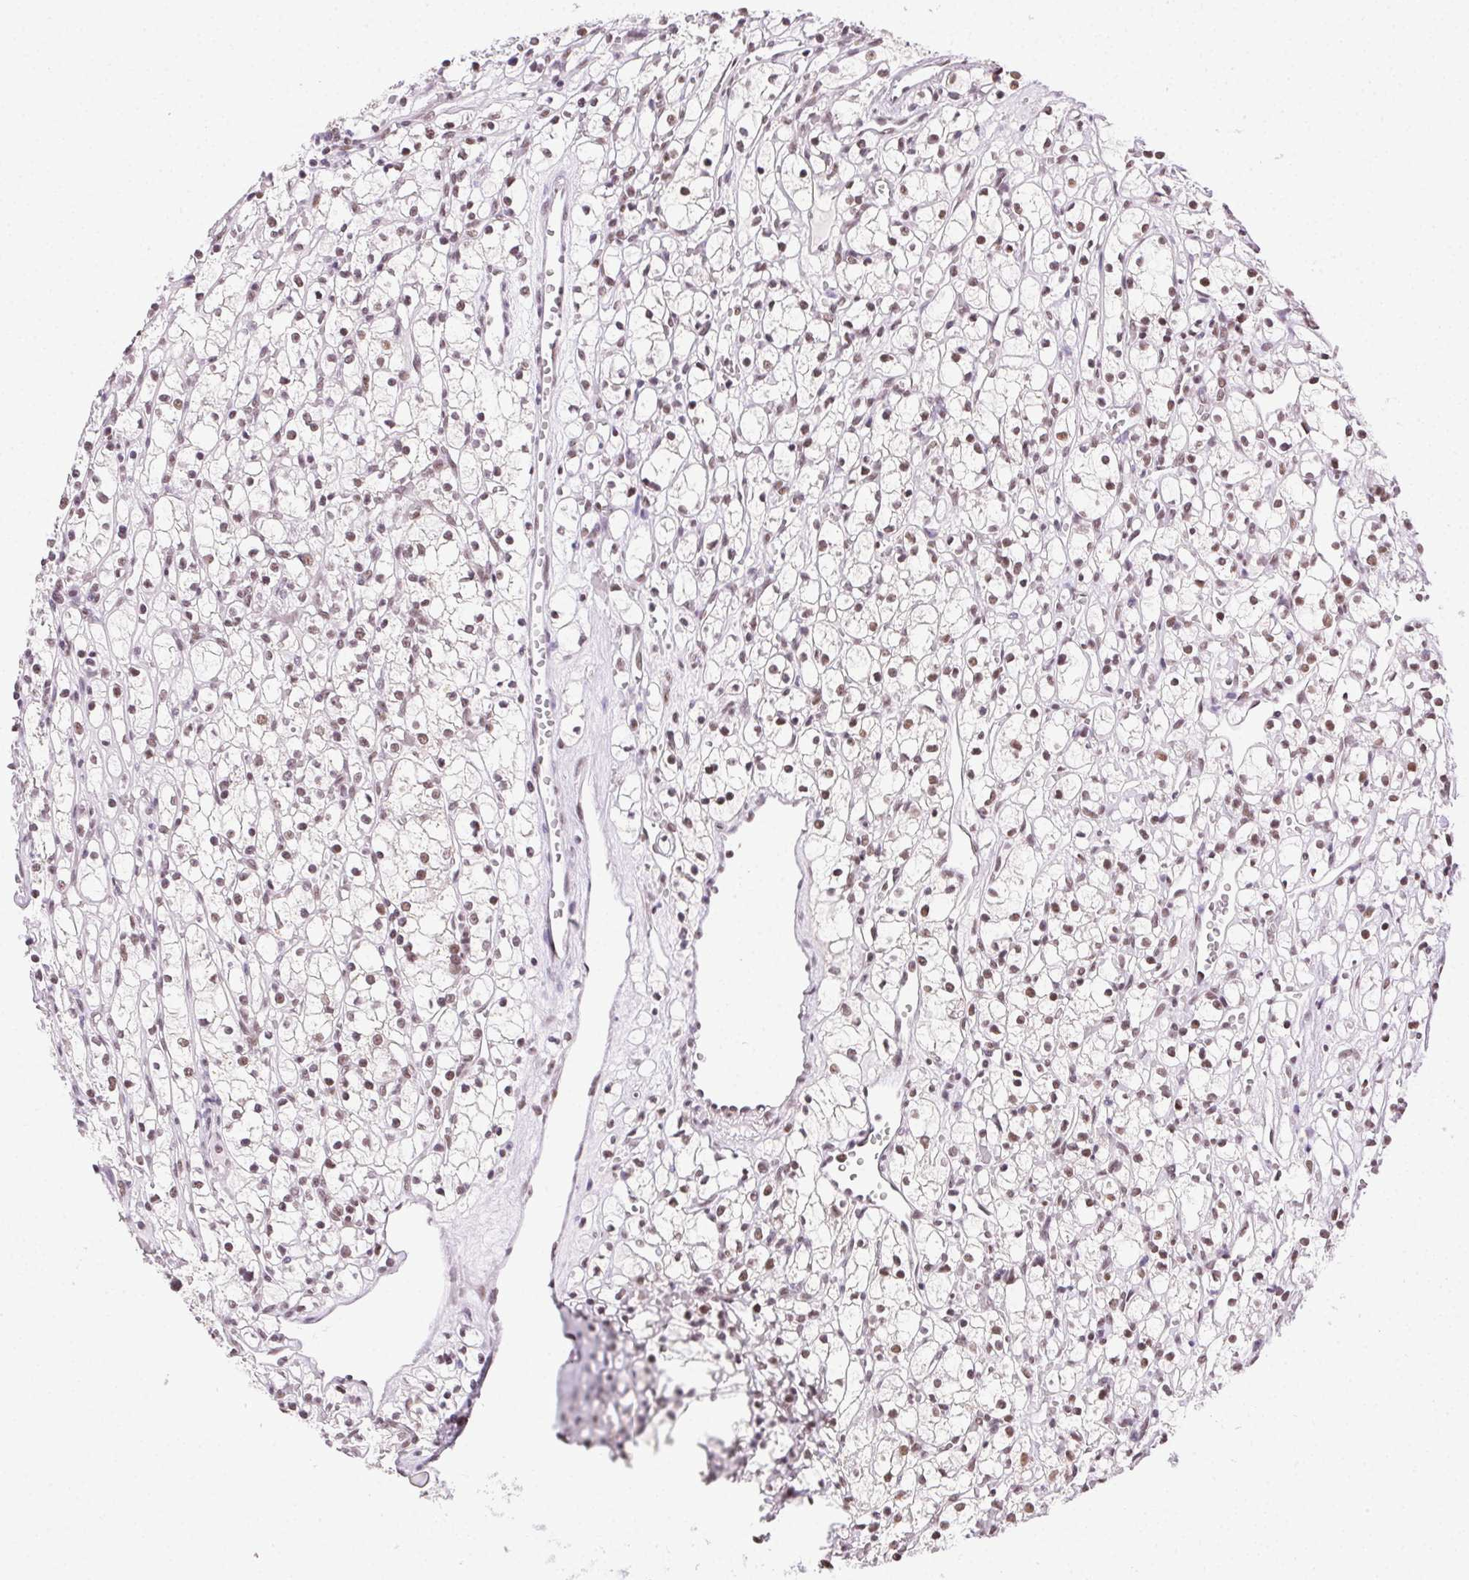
{"staining": {"intensity": "moderate", "quantity": ">75%", "location": "nuclear"}, "tissue": "renal cancer", "cell_type": "Tumor cells", "image_type": "cancer", "snomed": [{"axis": "morphology", "description": "Adenocarcinoma, NOS"}, {"axis": "topography", "description": "Kidney"}], "caption": "Immunohistochemical staining of adenocarcinoma (renal) reveals medium levels of moderate nuclear protein expression in about >75% of tumor cells.", "gene": "TRA2B", "patient": {"sex": "female", "age": 59}}